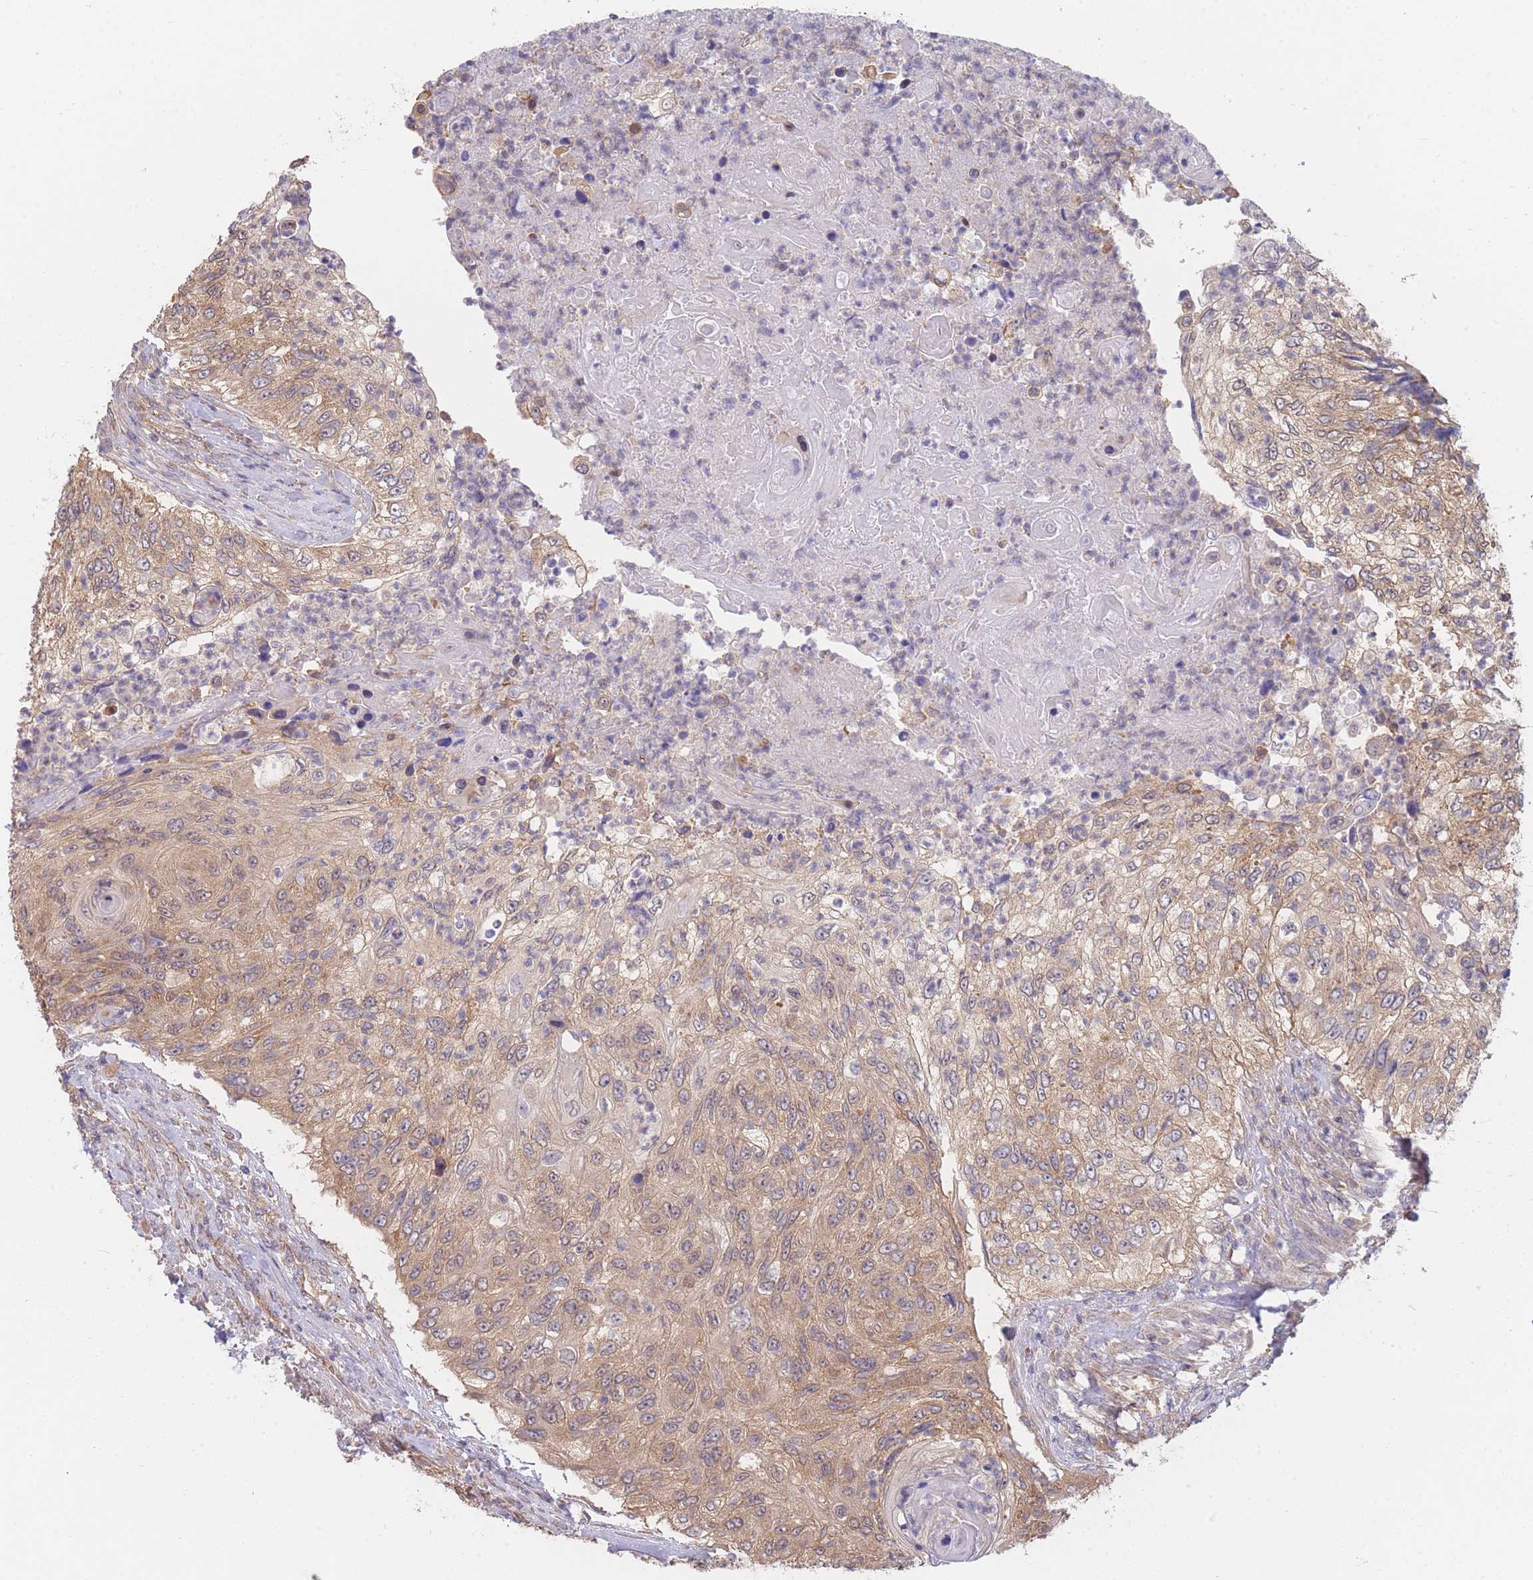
{"staining": {"intensity": "moderate", "quantity": ">75%", "location": "cytoplasmic/membranous"}, "tissue": "urothelial cancer", "cell_type": "Tumor cells", "image_type": "cancer", "snomed": [{"axis": "morphology", "description": "Urothelial carcinoma, High grade"}, {"axis": "topography", "description": "Urinary bladder"}], "caption": "A medium amount of moderate cytoplasmic/membranous staining is appreciated in approximately >75% of tumor cells in urothelial cancer tissue. The staining is performed using DAB brown chromogen to label protein expression. The nuclei are counter-stained blue using hematoxylin.", "gene": "MRPS18B", "patient": {"sex": "female", "age": 60}}